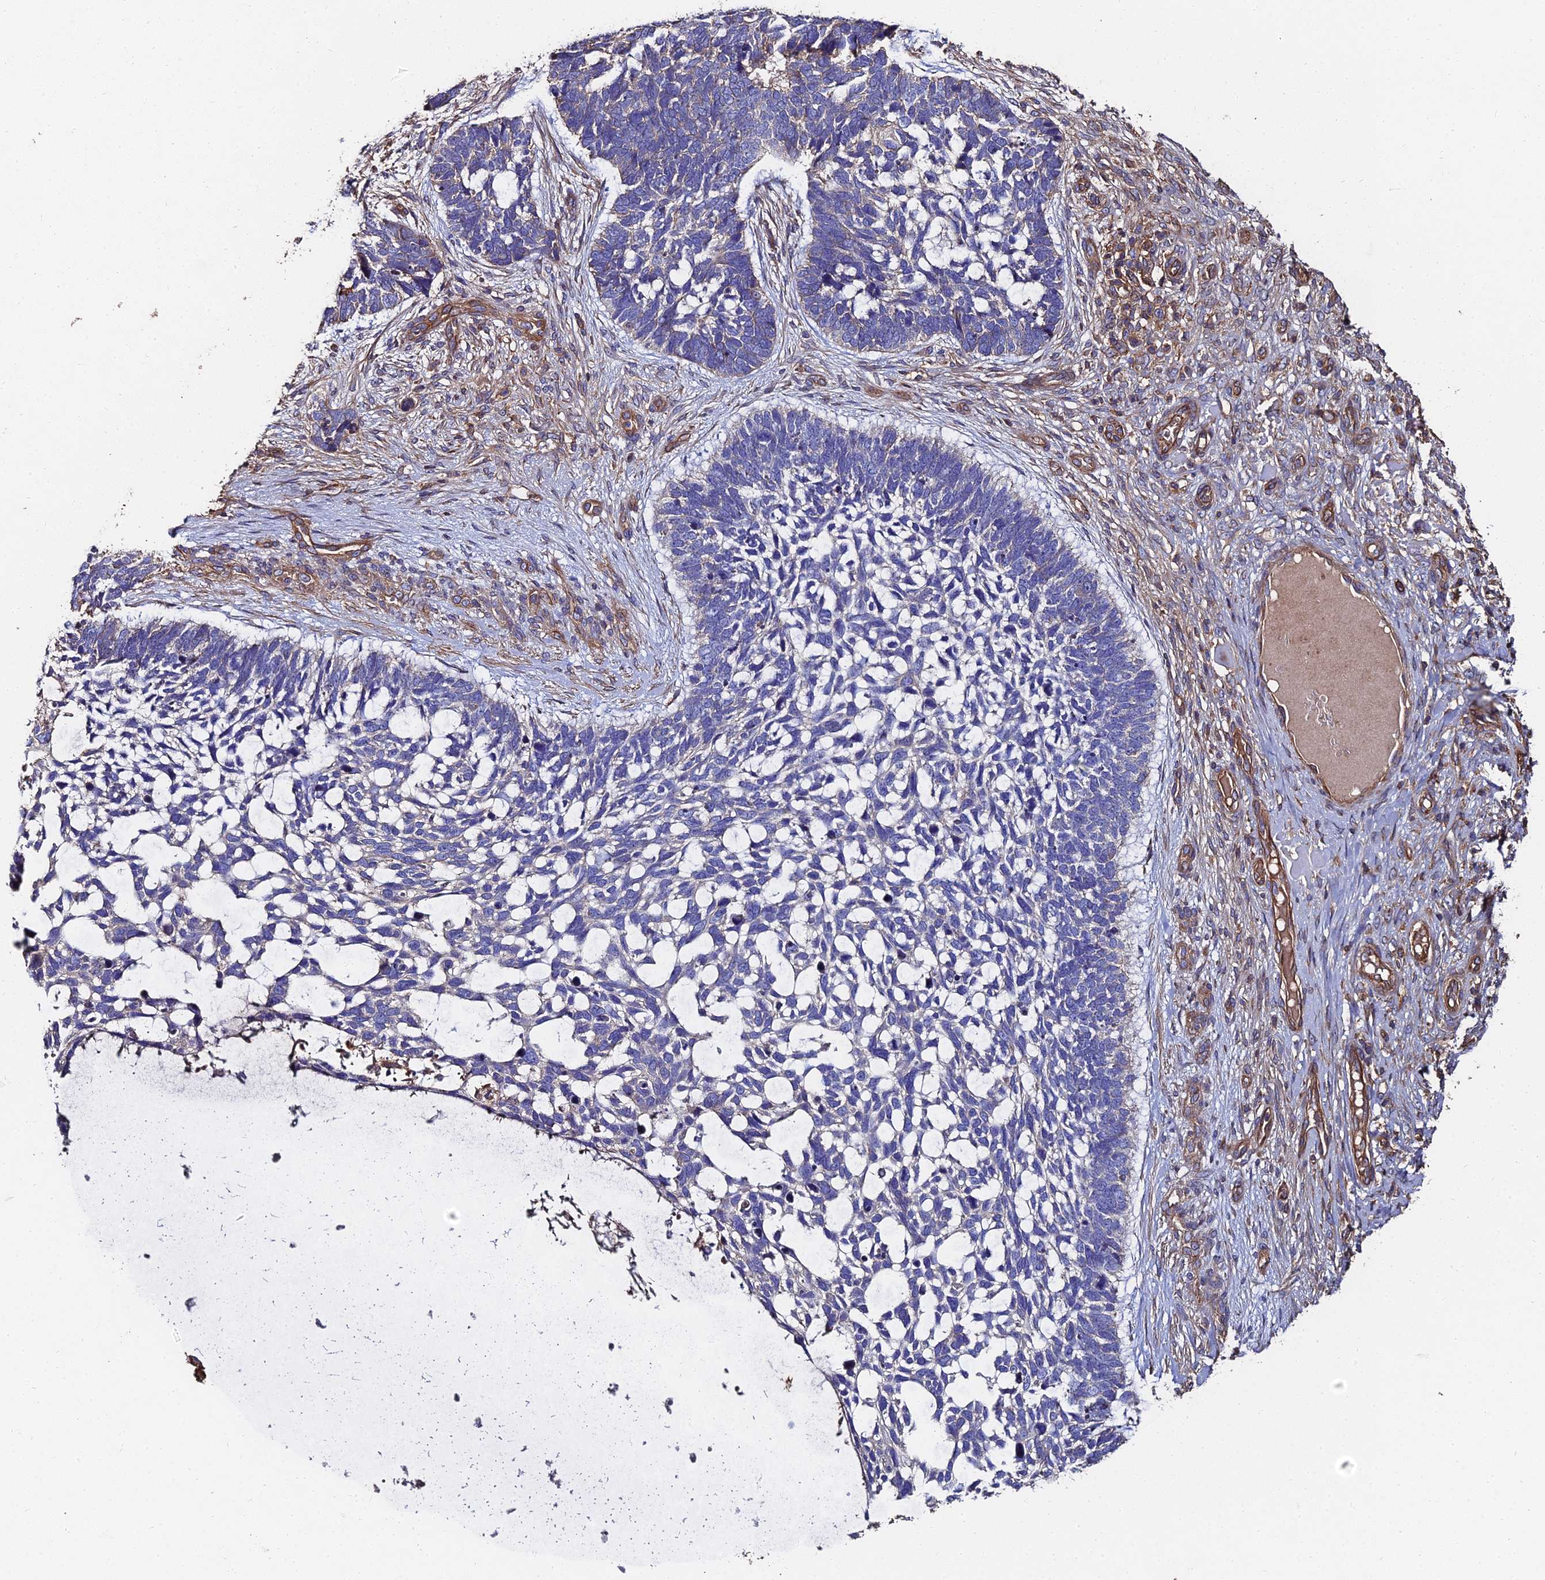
{"staining": {"intensity": "negative", "quantity": "none", "location": "none"}, "tissue": "skin cancer", "cell_type": "Tumor cells", "image_type": "cancer", "snomed": [{"axis": "morphology", "description": "Basal cell carcinoma"}, {"axis": "topography", "description": "Skin"}], "caption": "An IHC image of skin basal cell carcinoma is shown. There is no staining in tumor cells of skin basal cell carcinoma. The staining was performed using DAB to visualize the protein expression in brown, while the nuclei were stained in blue with hematoxylin (Magnification: 20x).", "gene": "EXT1", "patient": {"sex": "male", "age": 88}}